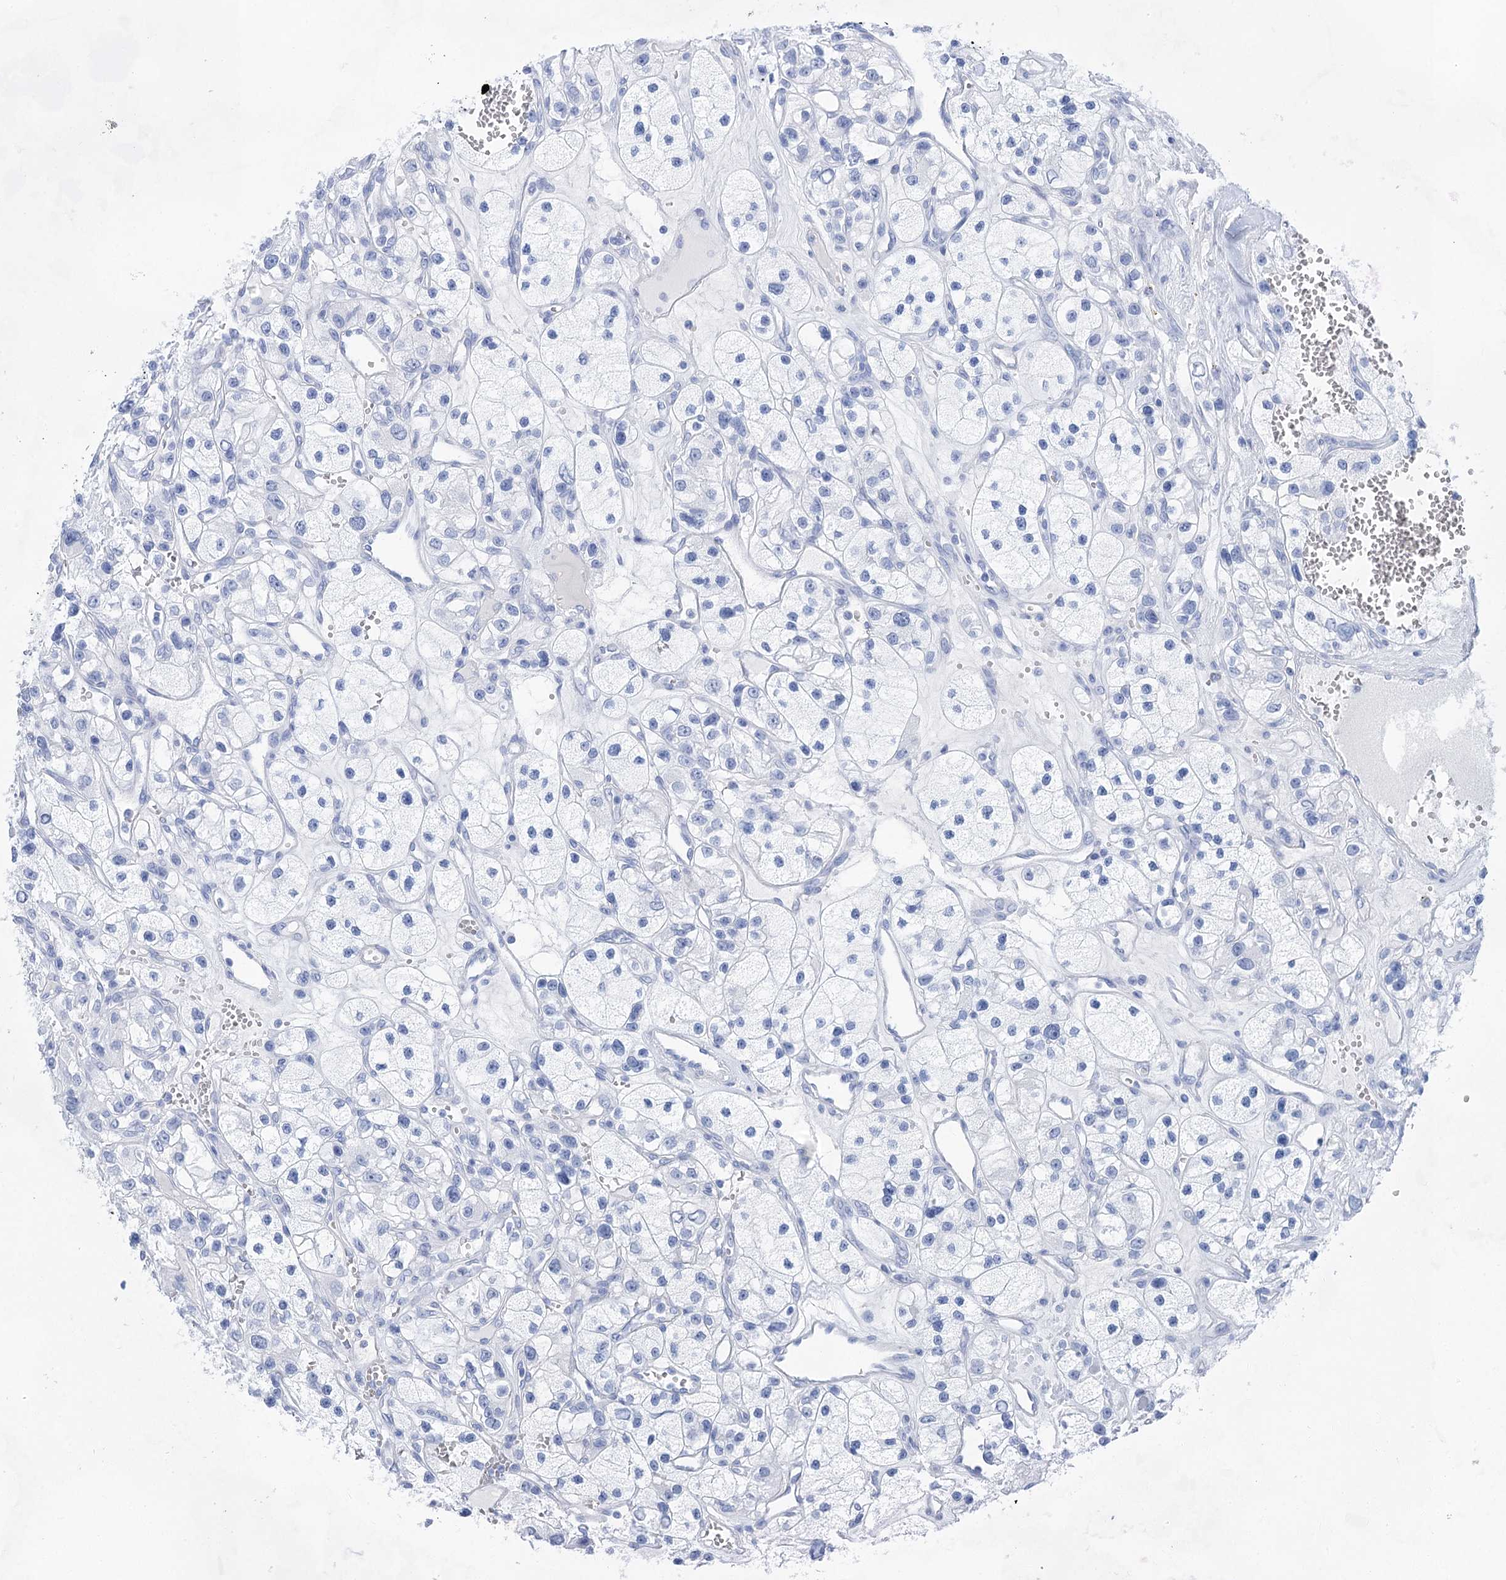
{"staining": {"intensity": "negative", "quantity": "none", "location": "none"}, "tissue": "renal cancer", "cell_type": "Tumor cells", "image_type": "cancer", "snomed": [{"axis": "morphology", "description": "Adenocarcinoma, NOS"}, {"axis": "topography", "description": "Kidney"}], "caption": "Adenocarcinoma (renal) was stained to show a protein in brown. There is no significant positivity in tumor cells.", "gene": "LALBA", "patient": {"sex": "female", "age": 57}}